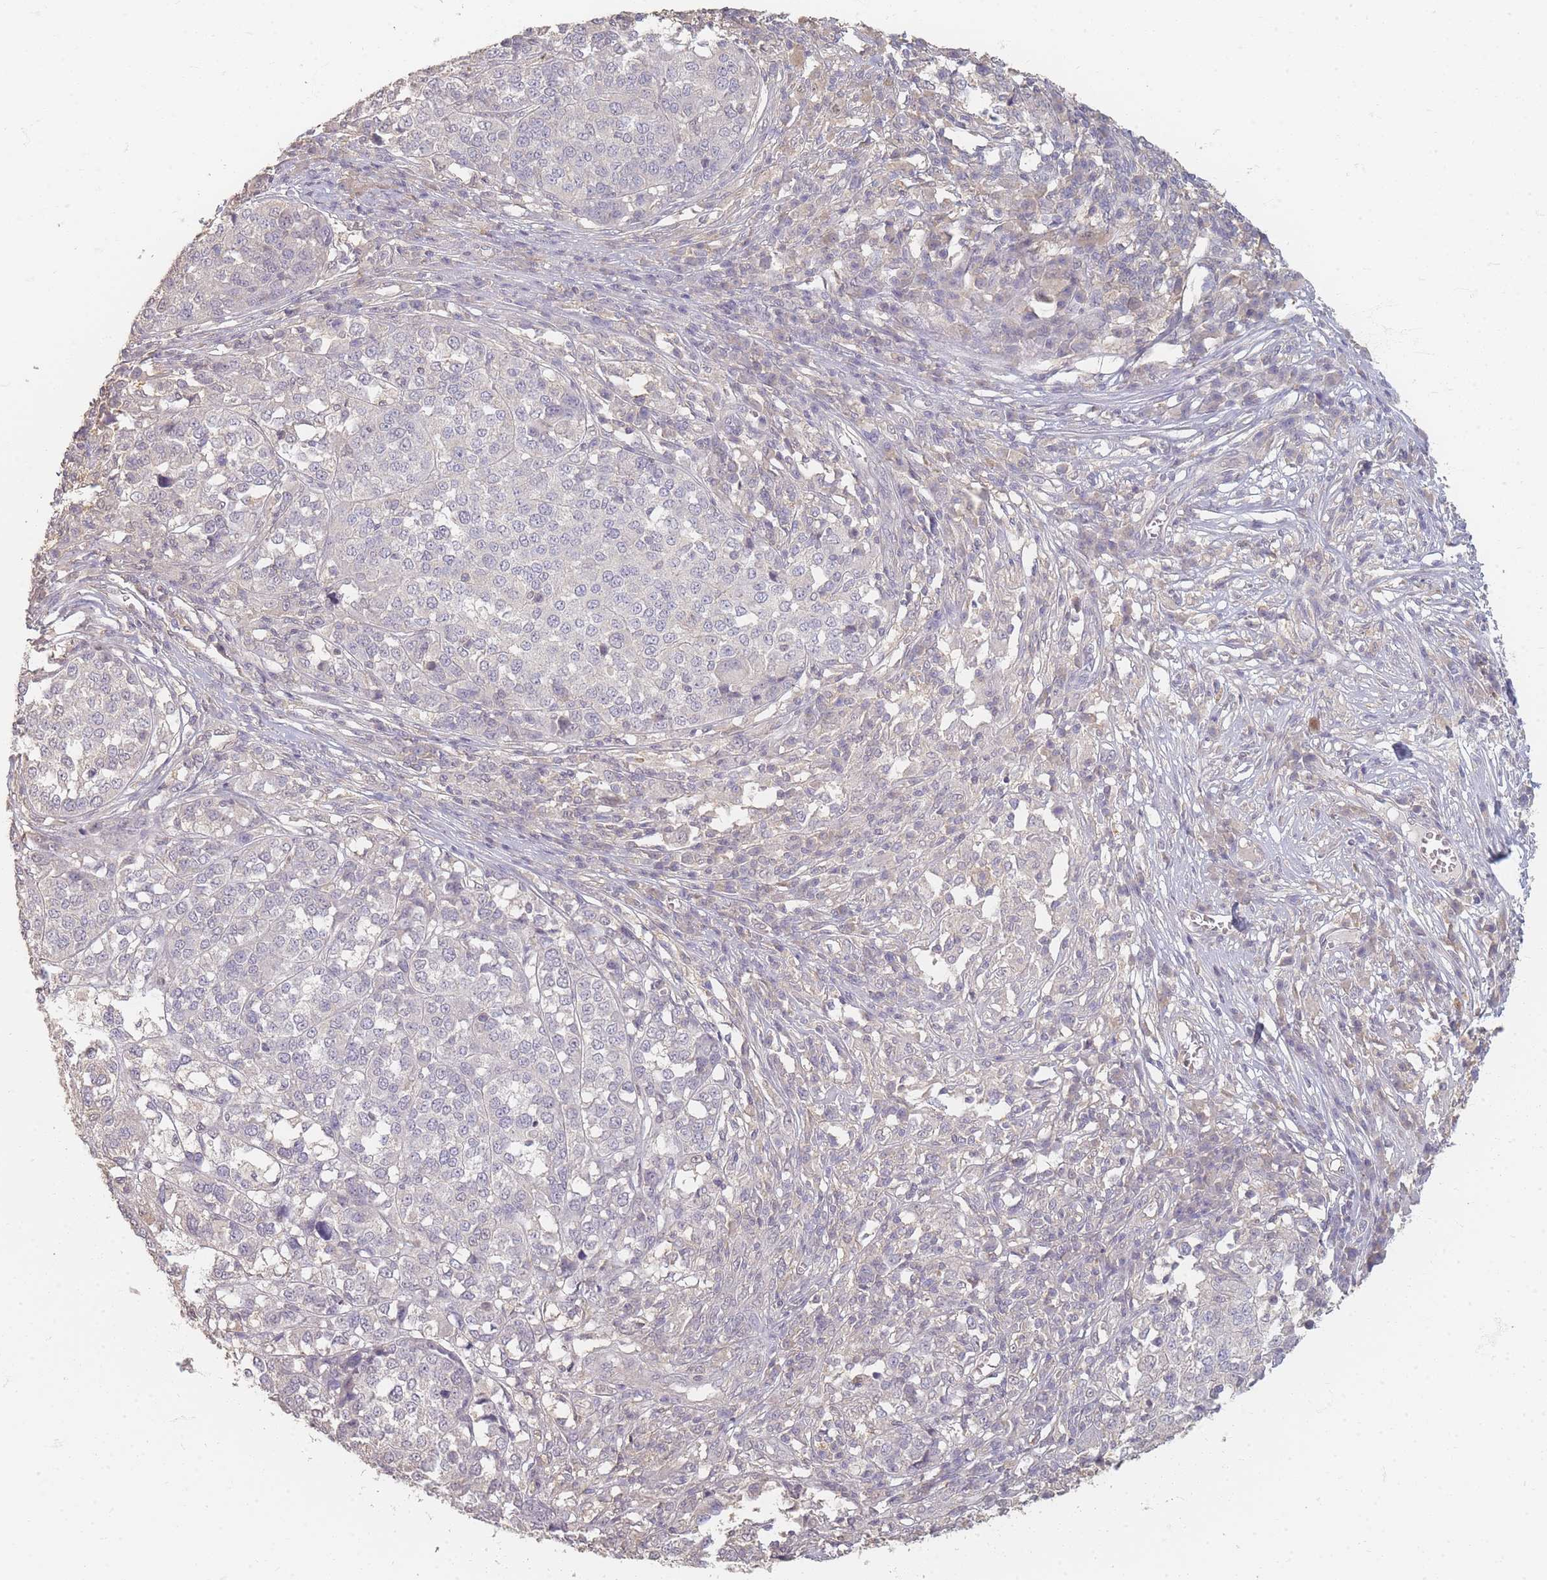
{"staining": {"intensity": "negative", "quantity": "none", "location": "none"}, "tissue": "melanoma", "cell_type": "Tumor cells", "image_type": "cancer", "snomed": [{"axis": "morphology", "description": "Malignant melanoma, Metastatic site"}, {"axis": "topography", "description": "Lymph node"}], "caption": "The histopathology image reveals no staining of tumor cells in malignant melanoma (metastatic site).", "gene": "RFTN1", "patient": {"sex": "male", "age": 44}}